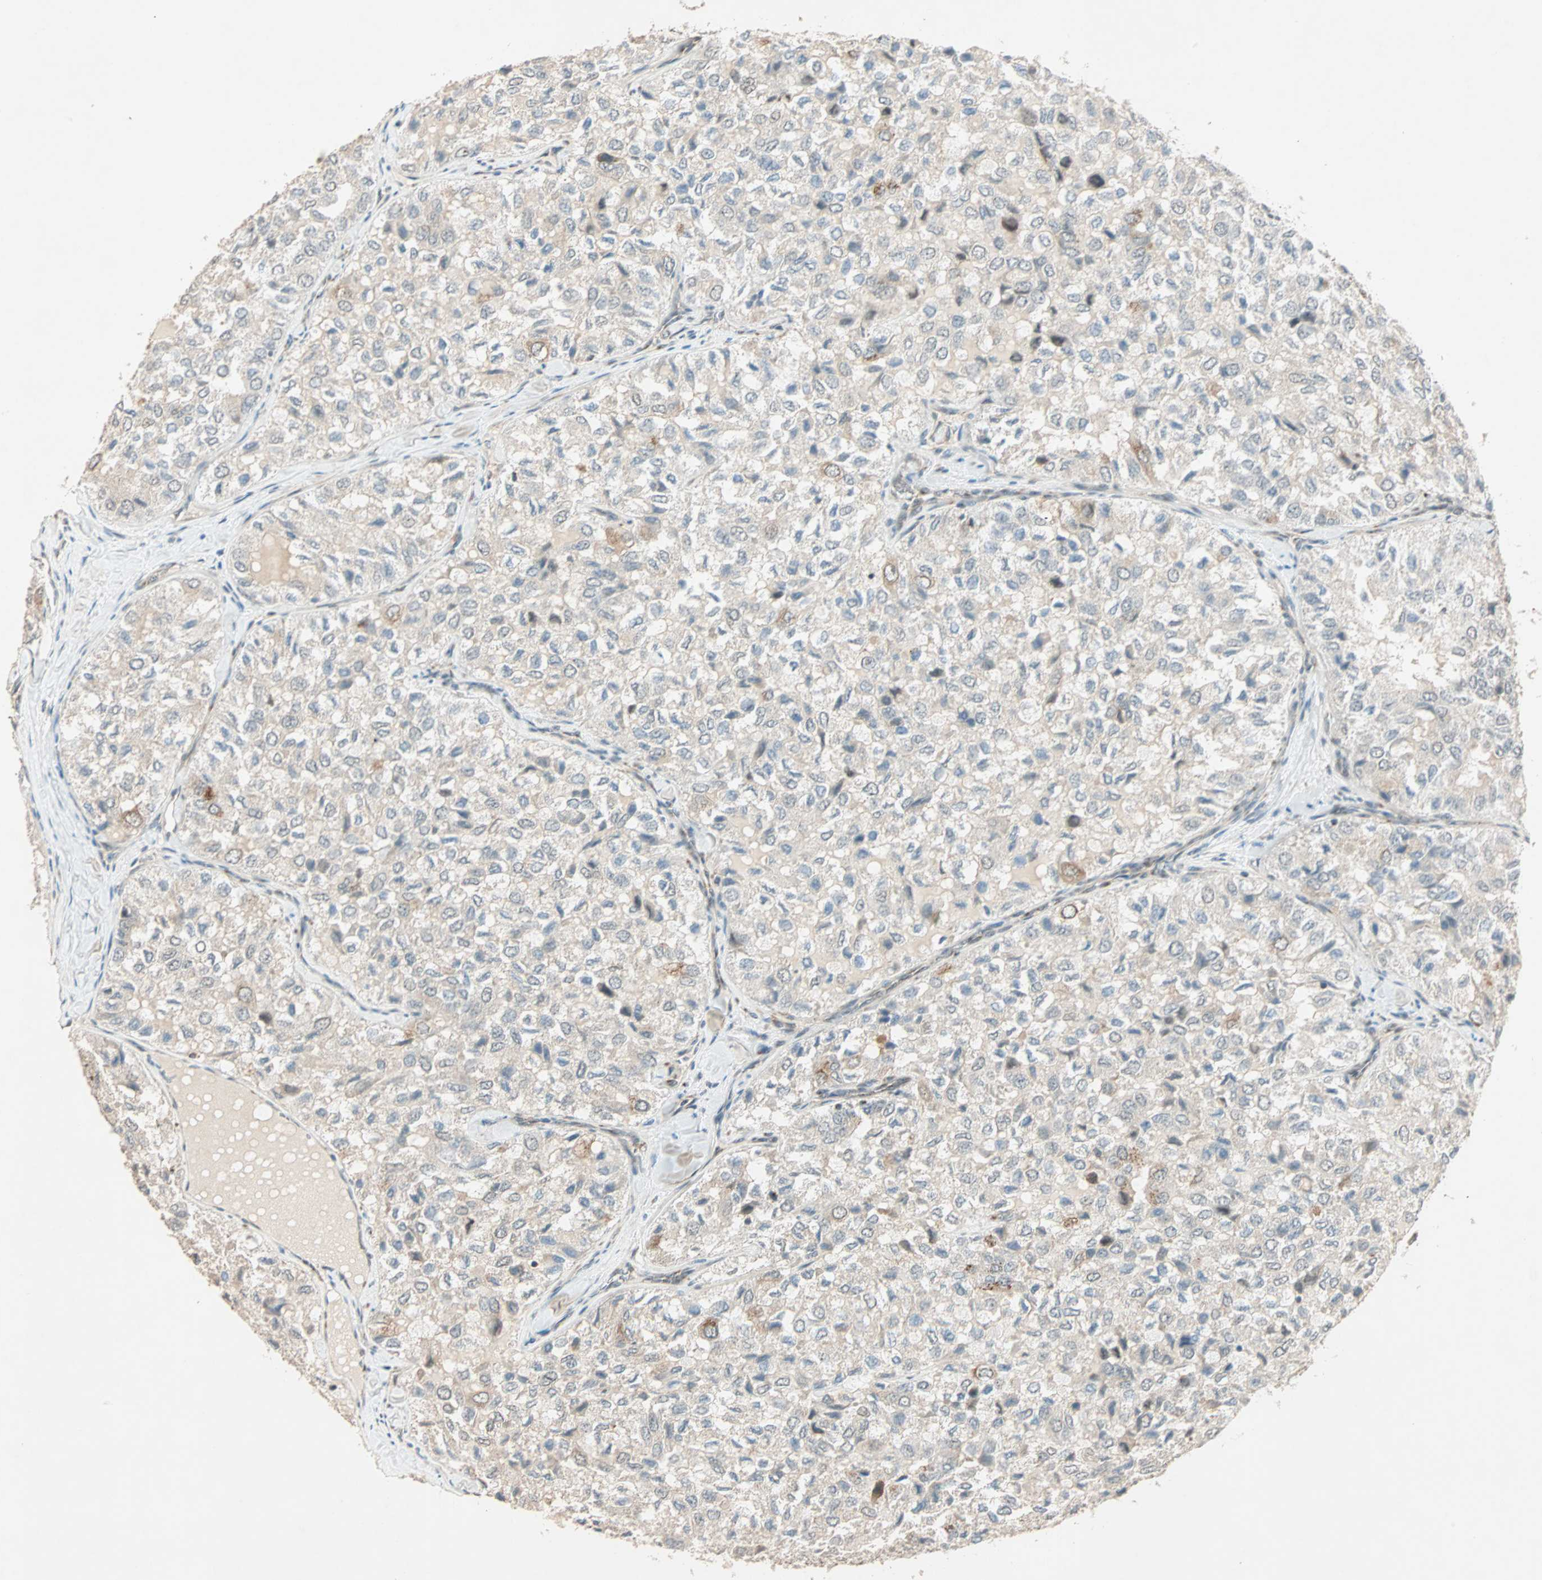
{"staining": {"intensity": "weak", "quantity": "<25%", "location": "cytoplasmic/membranous"}, "tissue": "thyroid cancer", "cell_type": "Tumor cells", "image_type": "cancer", "snomed": [{"axis": "morphology", "description": "Follicular adenoma carcinoma, NOS"}, {"axis": "topography", "description": "Thyroid gland"}], "caption": "Thyroid cancer (follicular adenoma carcinoma) was stained to show a protein in brown. There is no significant staining in tumor cells. Brightfield microscopy of immunohistochemistry (IHC) stained with DAB (3,3'-diaminobenzidine) (brown) and hematoxylin (blue), captured at high magnification.", "gene": "PRDM2", "patient": {"sex": "male", "age": 75}}